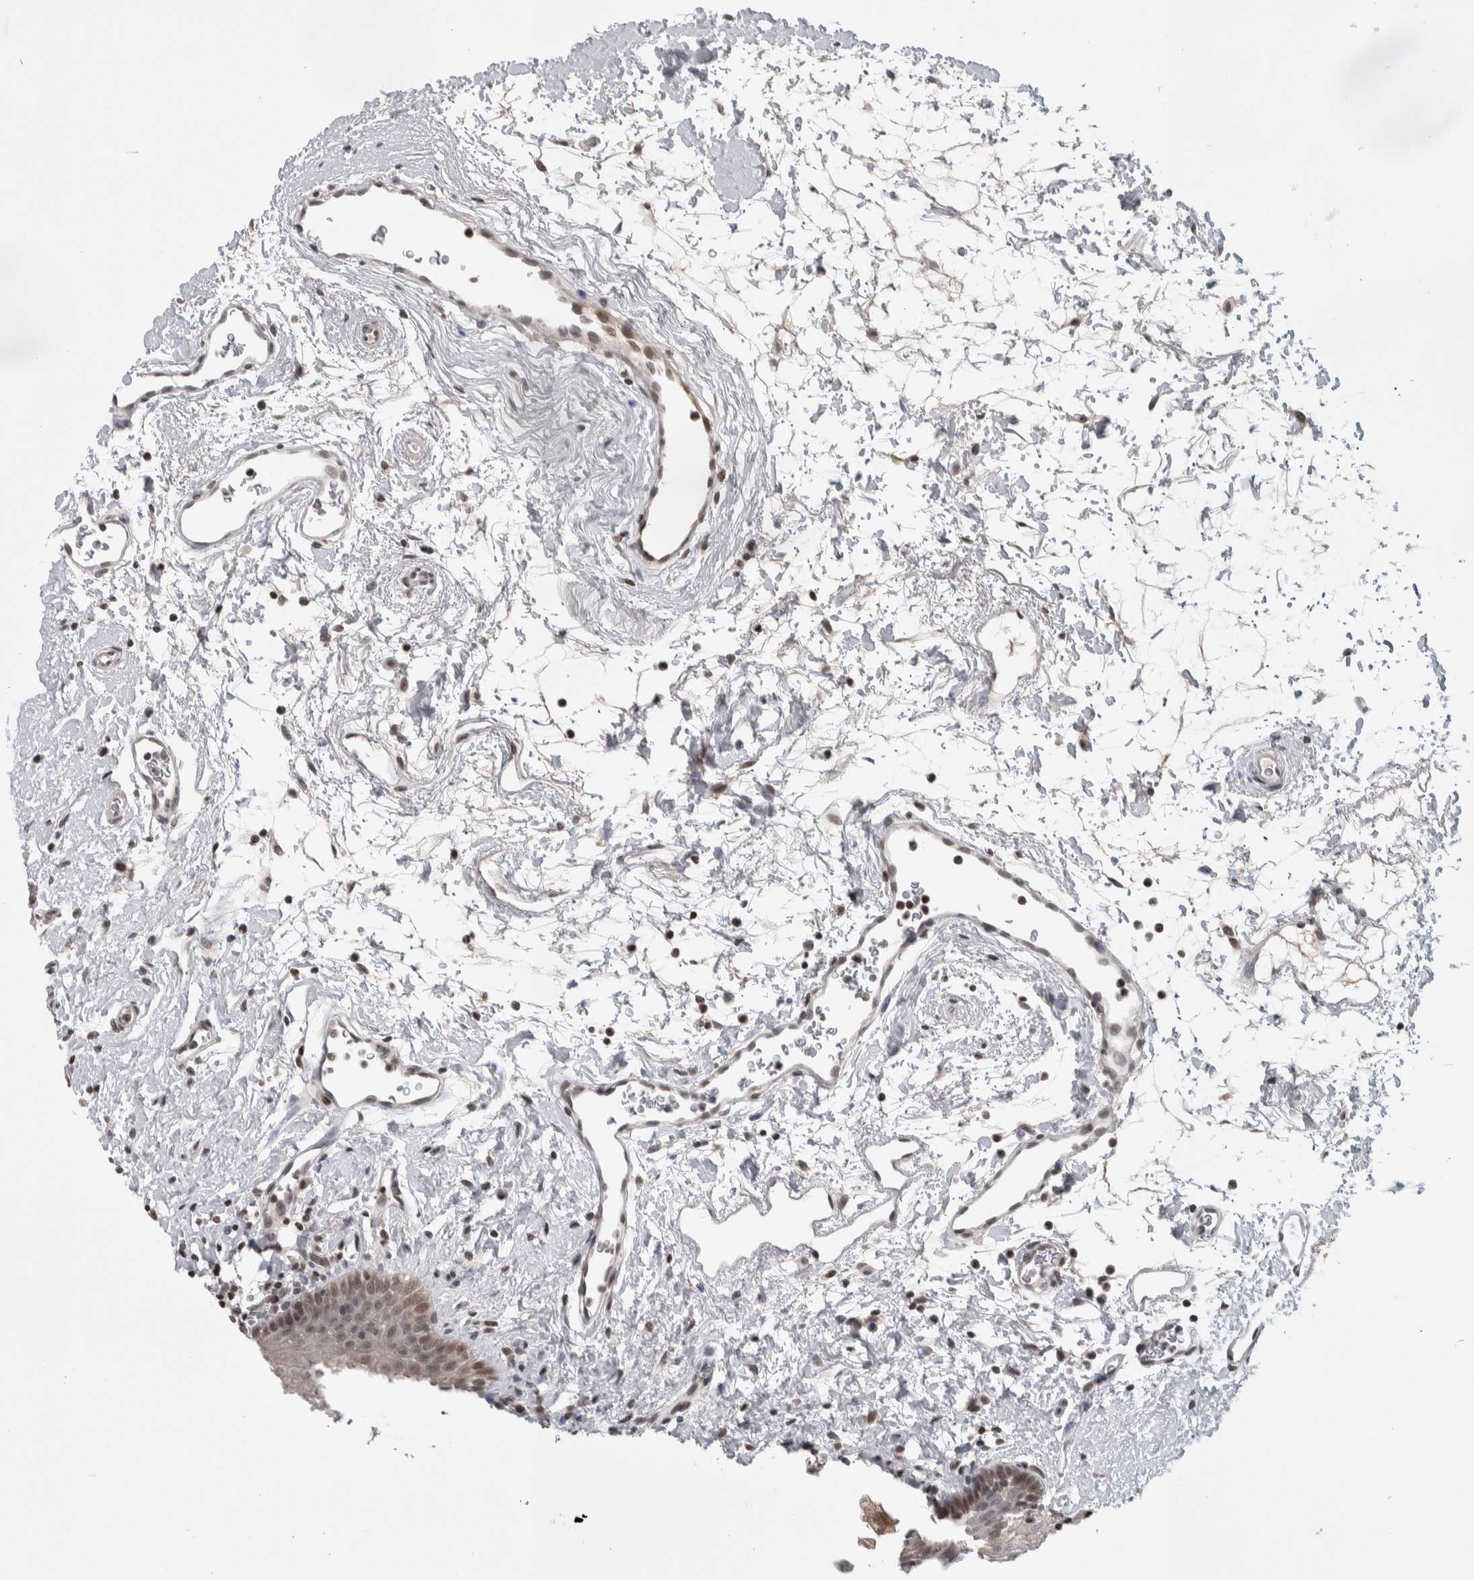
{"staining": {"intensity": "moderate", "quantity": "<25%", "location": "nuclear"}, "tissue": "oral mucosa", "cell_type": "Squamous epithelial cells", "image_type": "normal", "snomed": [{"axis": "morphology", "description": "Normal tissue, NOS"}, {"axis": "topography", "description": "Oral tissue"}], "caption": "An image of oral mucosa stained for a protein shows moderate nuclear brown staining in squamous epithelial cells.", "gene": "ZSCAN21", "patient": {"sex": "male", "age": 66}}